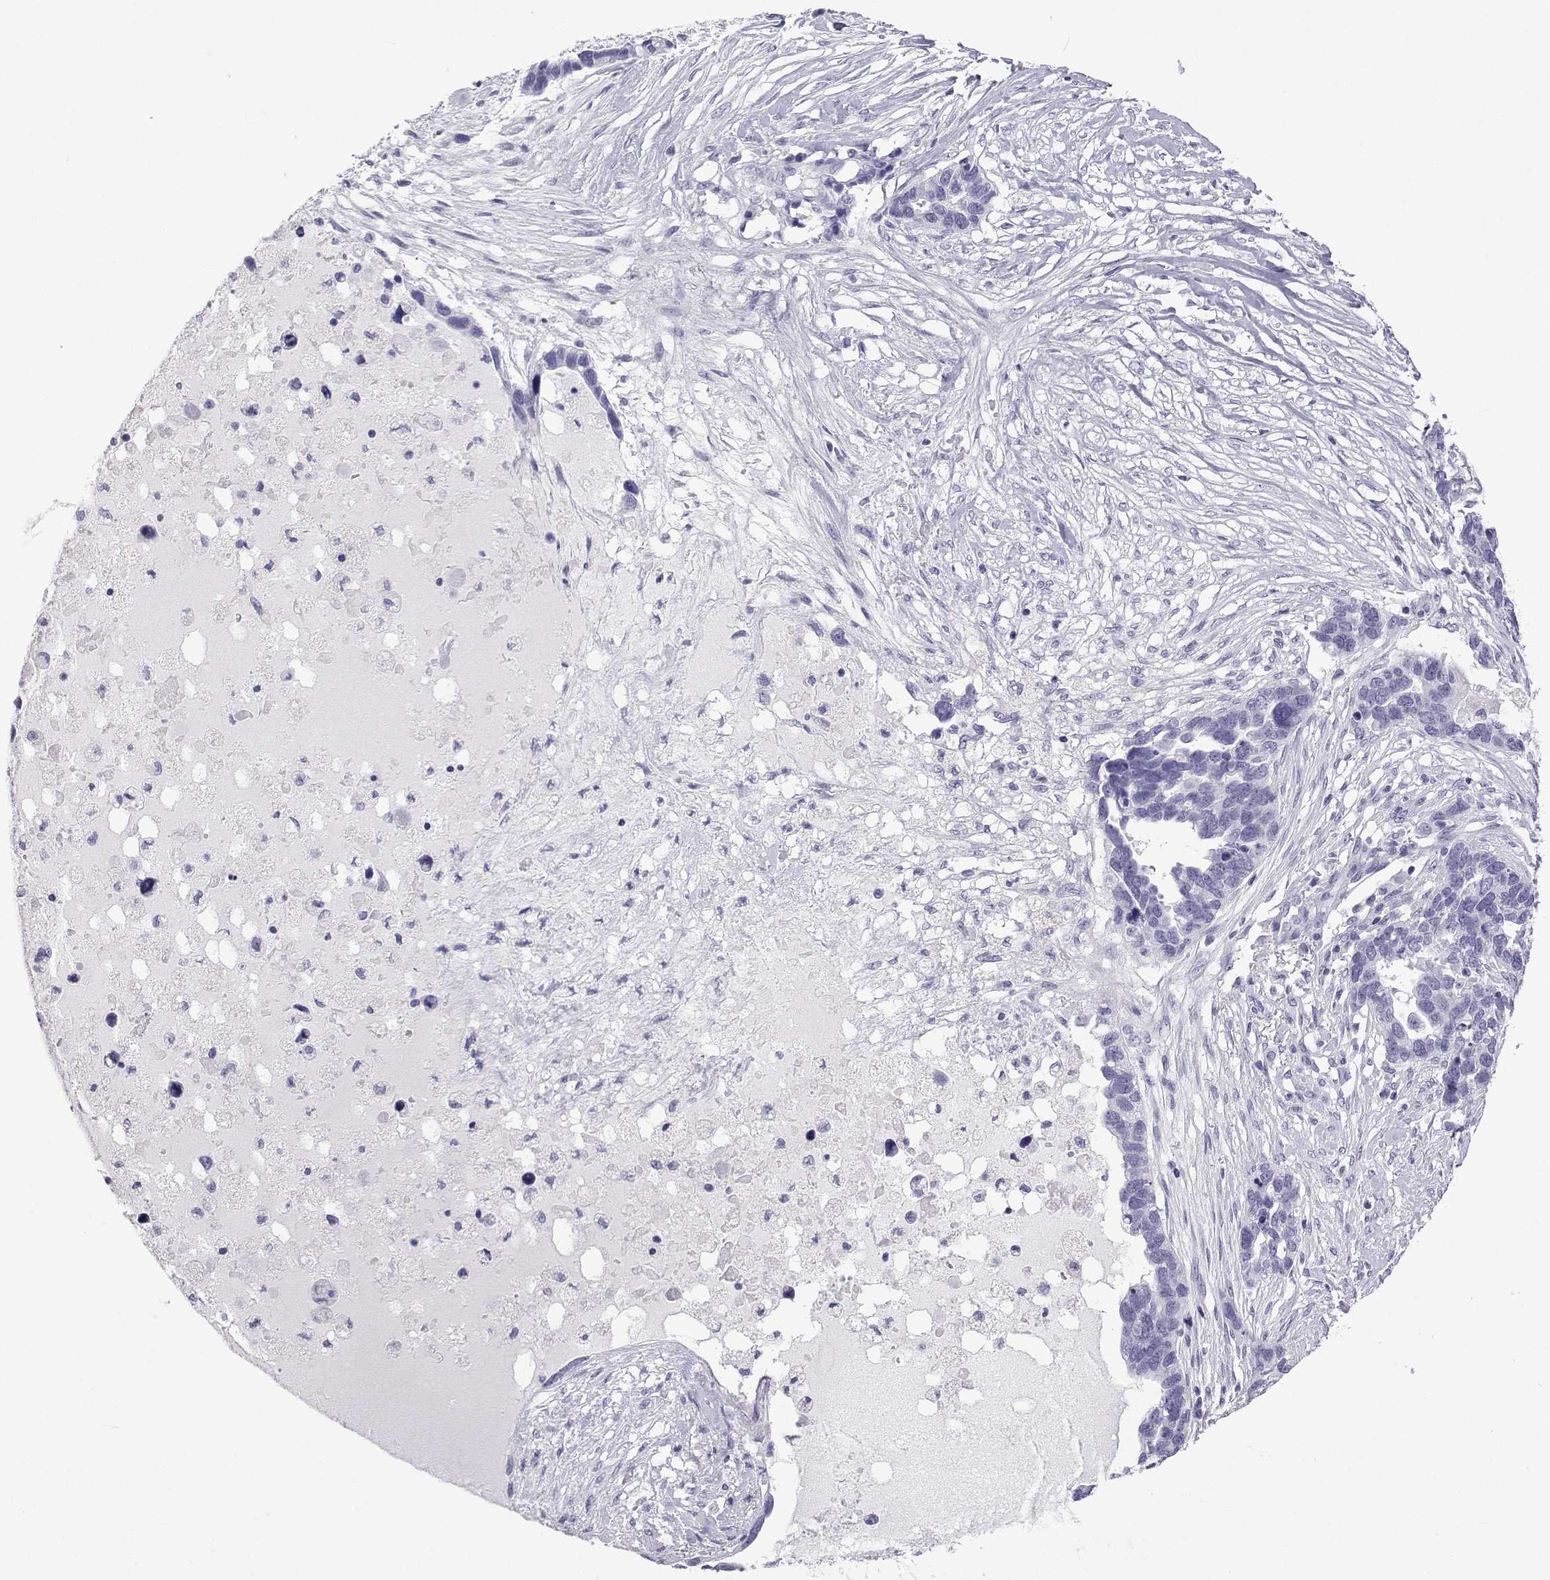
{"staining": {"intensity": "negative", "quantity": "none", "location": "none"}, "tissue": "ovarian cancer", "cell_type": "Tumor cells", "image_type": "cancer", "snomed": [{"axis": "morphology", "description": "Cystadenocarcinoma, serous, NOS"}, {"axis": "topography", "description": "Ovary"}], "caption": "Immunohistochemical staining of serous cystadenocarcinoma (ovarian) reveals no significant expression in tumor cells.", "gene": "ACTL7A", "patient": {"sex": "female", "age": 54}}